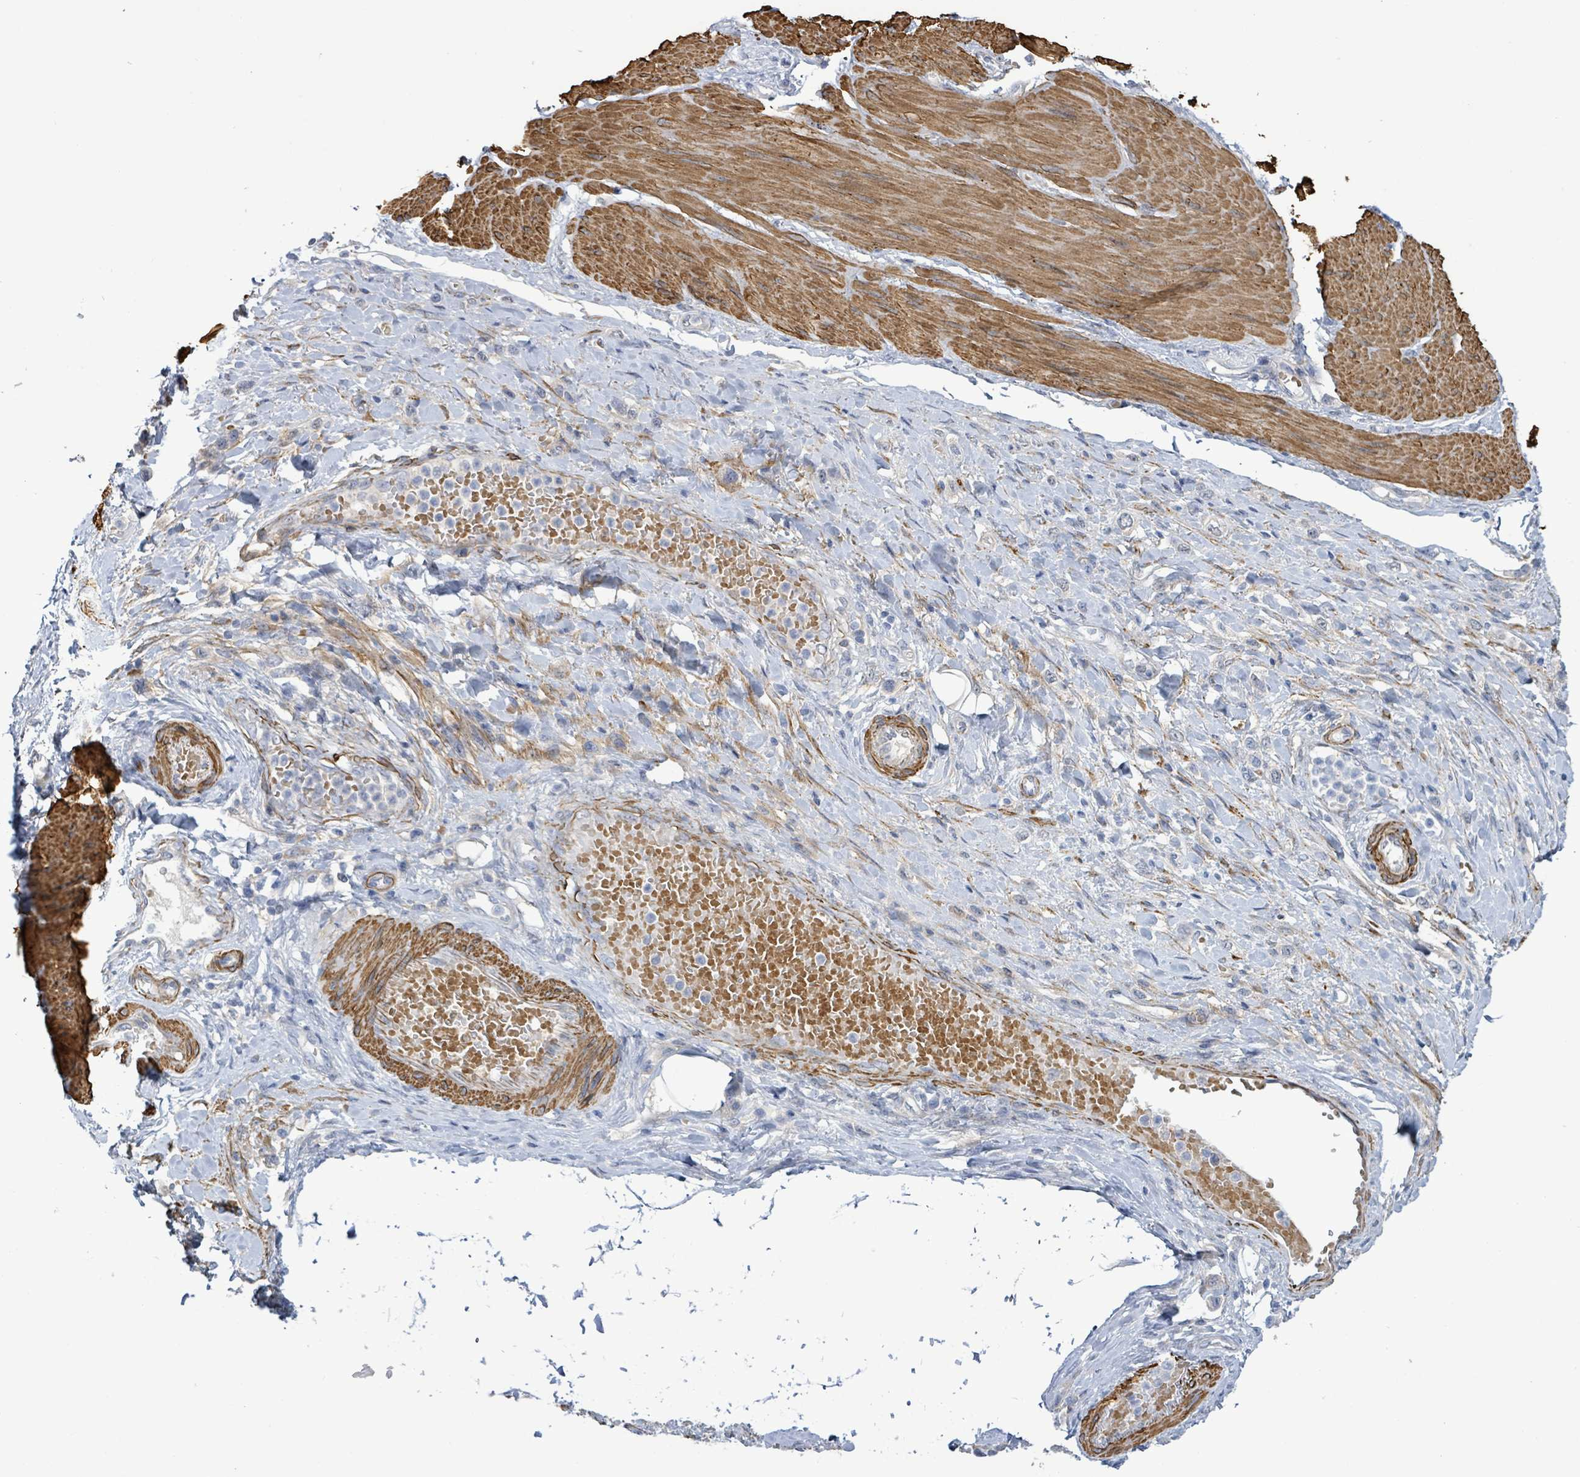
{"staining": {"intensity": "negative", "quantity": "none", "location": "none"}, "tissue": "stomach cancer", "cell_type": "Tumor cells", "image_type": "cancer", "snomed": [{"axis": "morphology", "description": "Adenocarcinoma, NOS"}, {"axis": "topography", "description": "Stomach"}], "caption": "Tumor cells are negative for brown protein staining in stomach cancer (adenocarcinoma).", "gene": "DMRTC1B", "patient": {"sex": "female", "age": 65}}